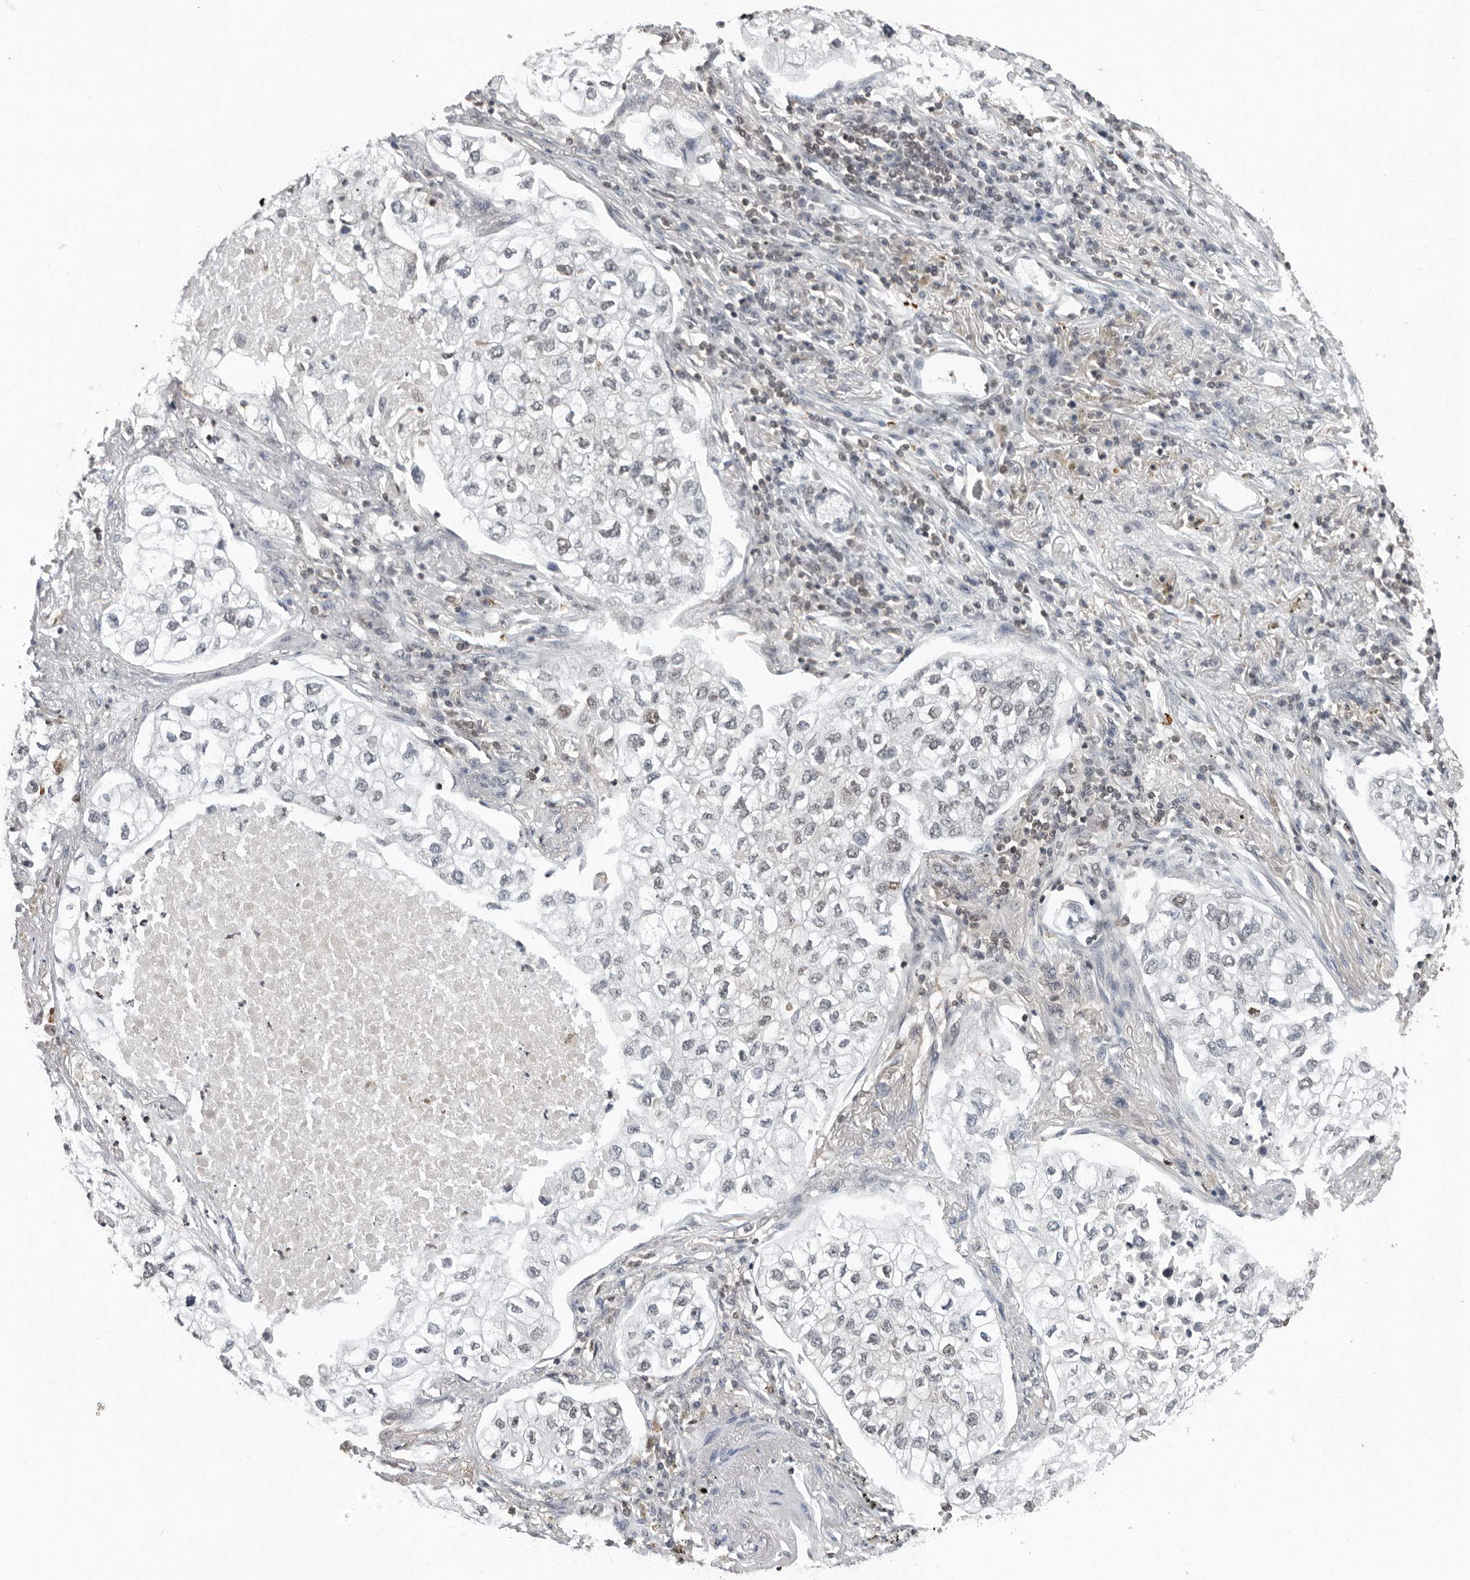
{"staining": {"intensity": "negative", "quantity": "none", "location": "none"}, "tissue": "lung cancer", "cell_type": "Tumor cells", "image_type": "cancer", "snomed": [{"axis": "morphology", "description": "Adenocarcinoma, NOS"}, {"axis": "topography", "description": "Lung"}], "caption": "A micrograph of human lung cancer (adenocarcinoma) is negative for staining in tumor cells. (DAB (3,3'-diaminobenzidine) immunohistochemistry visualized using brightfield microscopy, high magnification).", "gene": "HSPH1", "patient": {"sex": "male", "age": 63}}